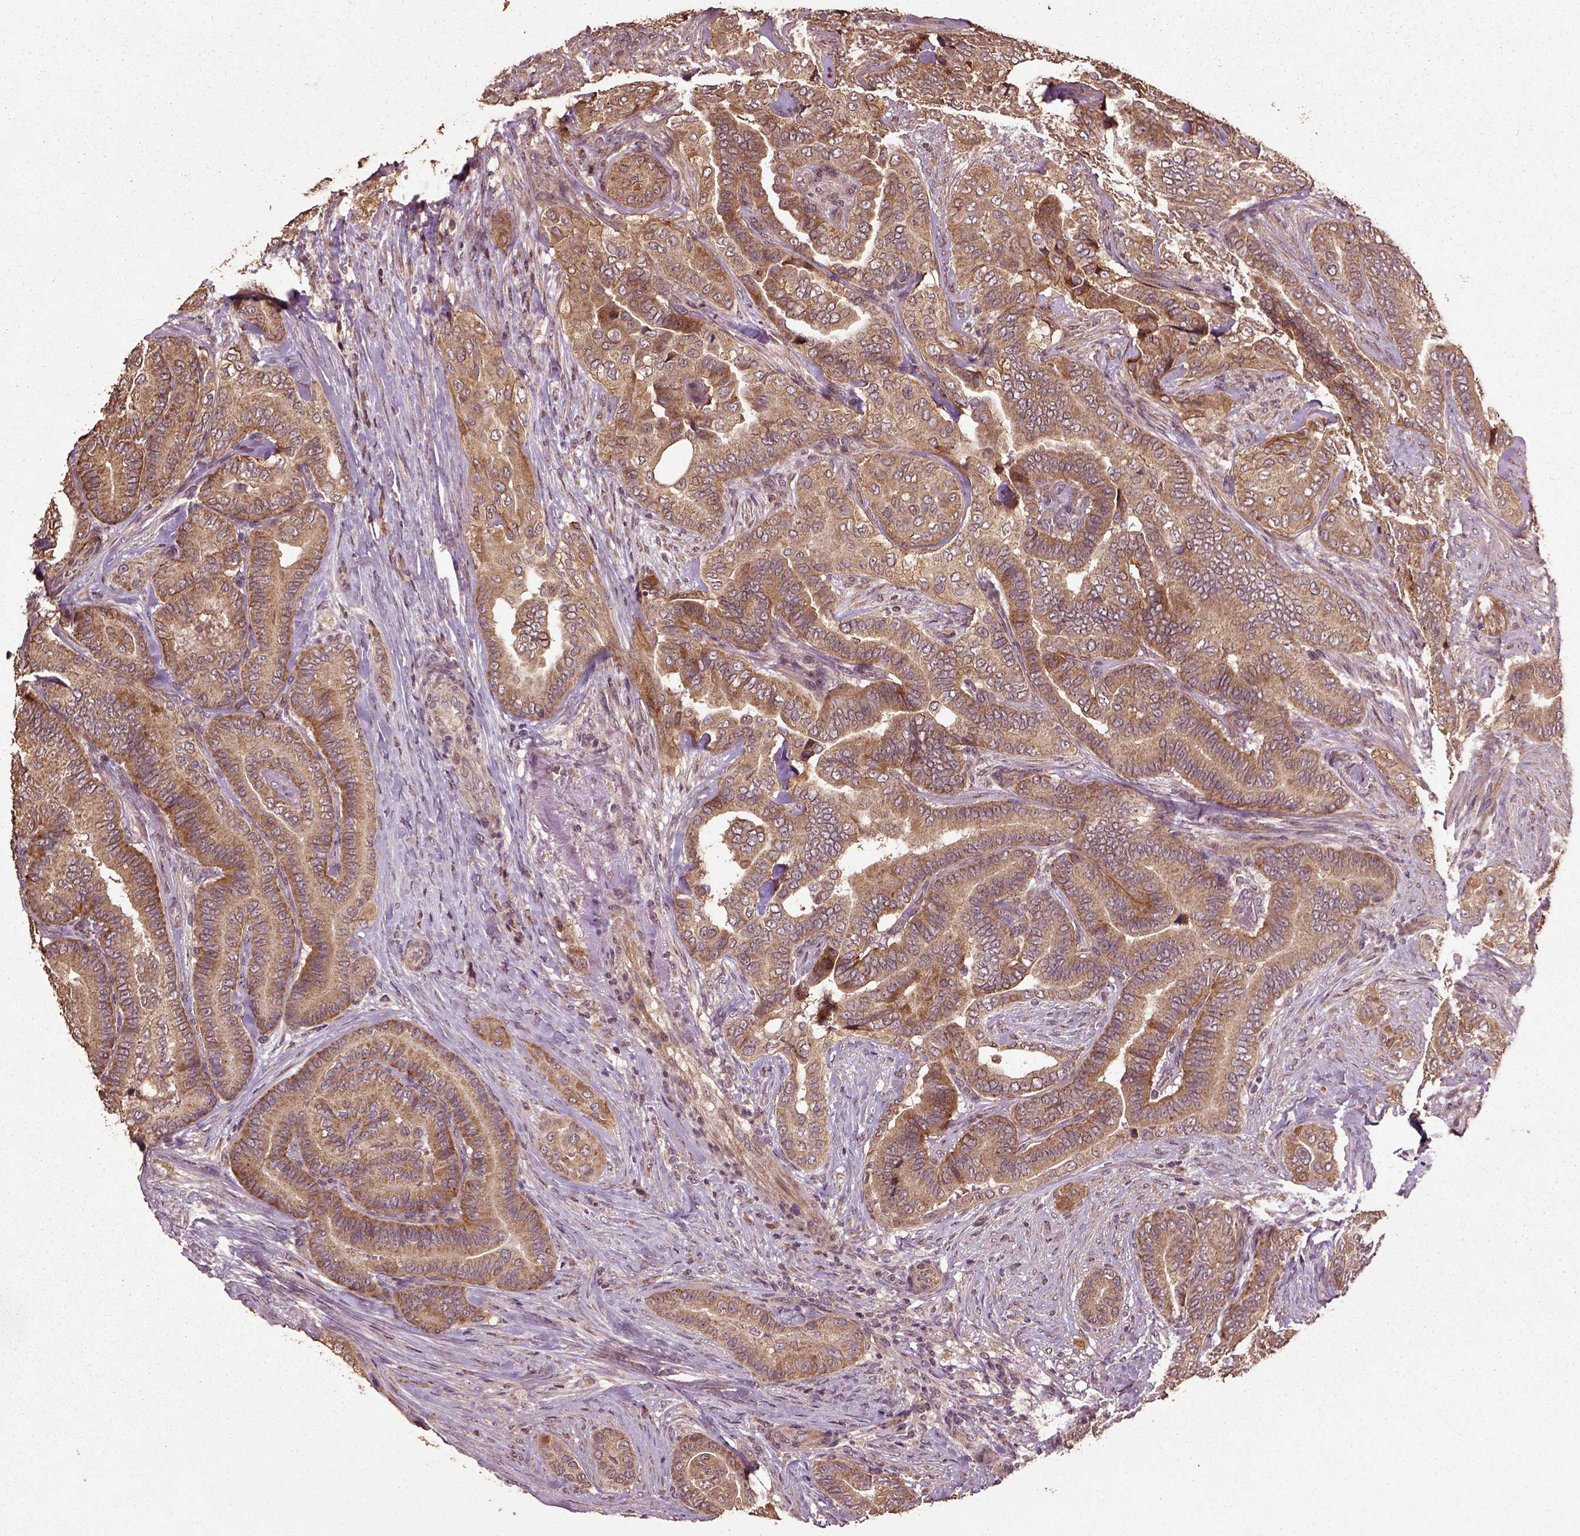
{"staining": {"intensity": "moderate", "quantity": ">75%", "location": "cytoplasmic/membranous"}, "tissue": "thyroid cancer", "cell_type": "Tumor cells", "image_type": "cancer", "snomed": [{"axis": "morphology", "description": "Papillary adenocarcinoma, NOS"}, {"axis": "topography", "description": "Thyroid gland"}], "caption": "Immunohistochemical staining of human papillary adenocarcinoma (thyroid) reveals medium levels of moderate cytoplasmic/membranous positivity in approximately >75% of tumor cells. (DAB IHC with brightfield microscopy, high magnification).", "gene": "ERV3-1", "patient": {"sex": "male", "age": 61}}